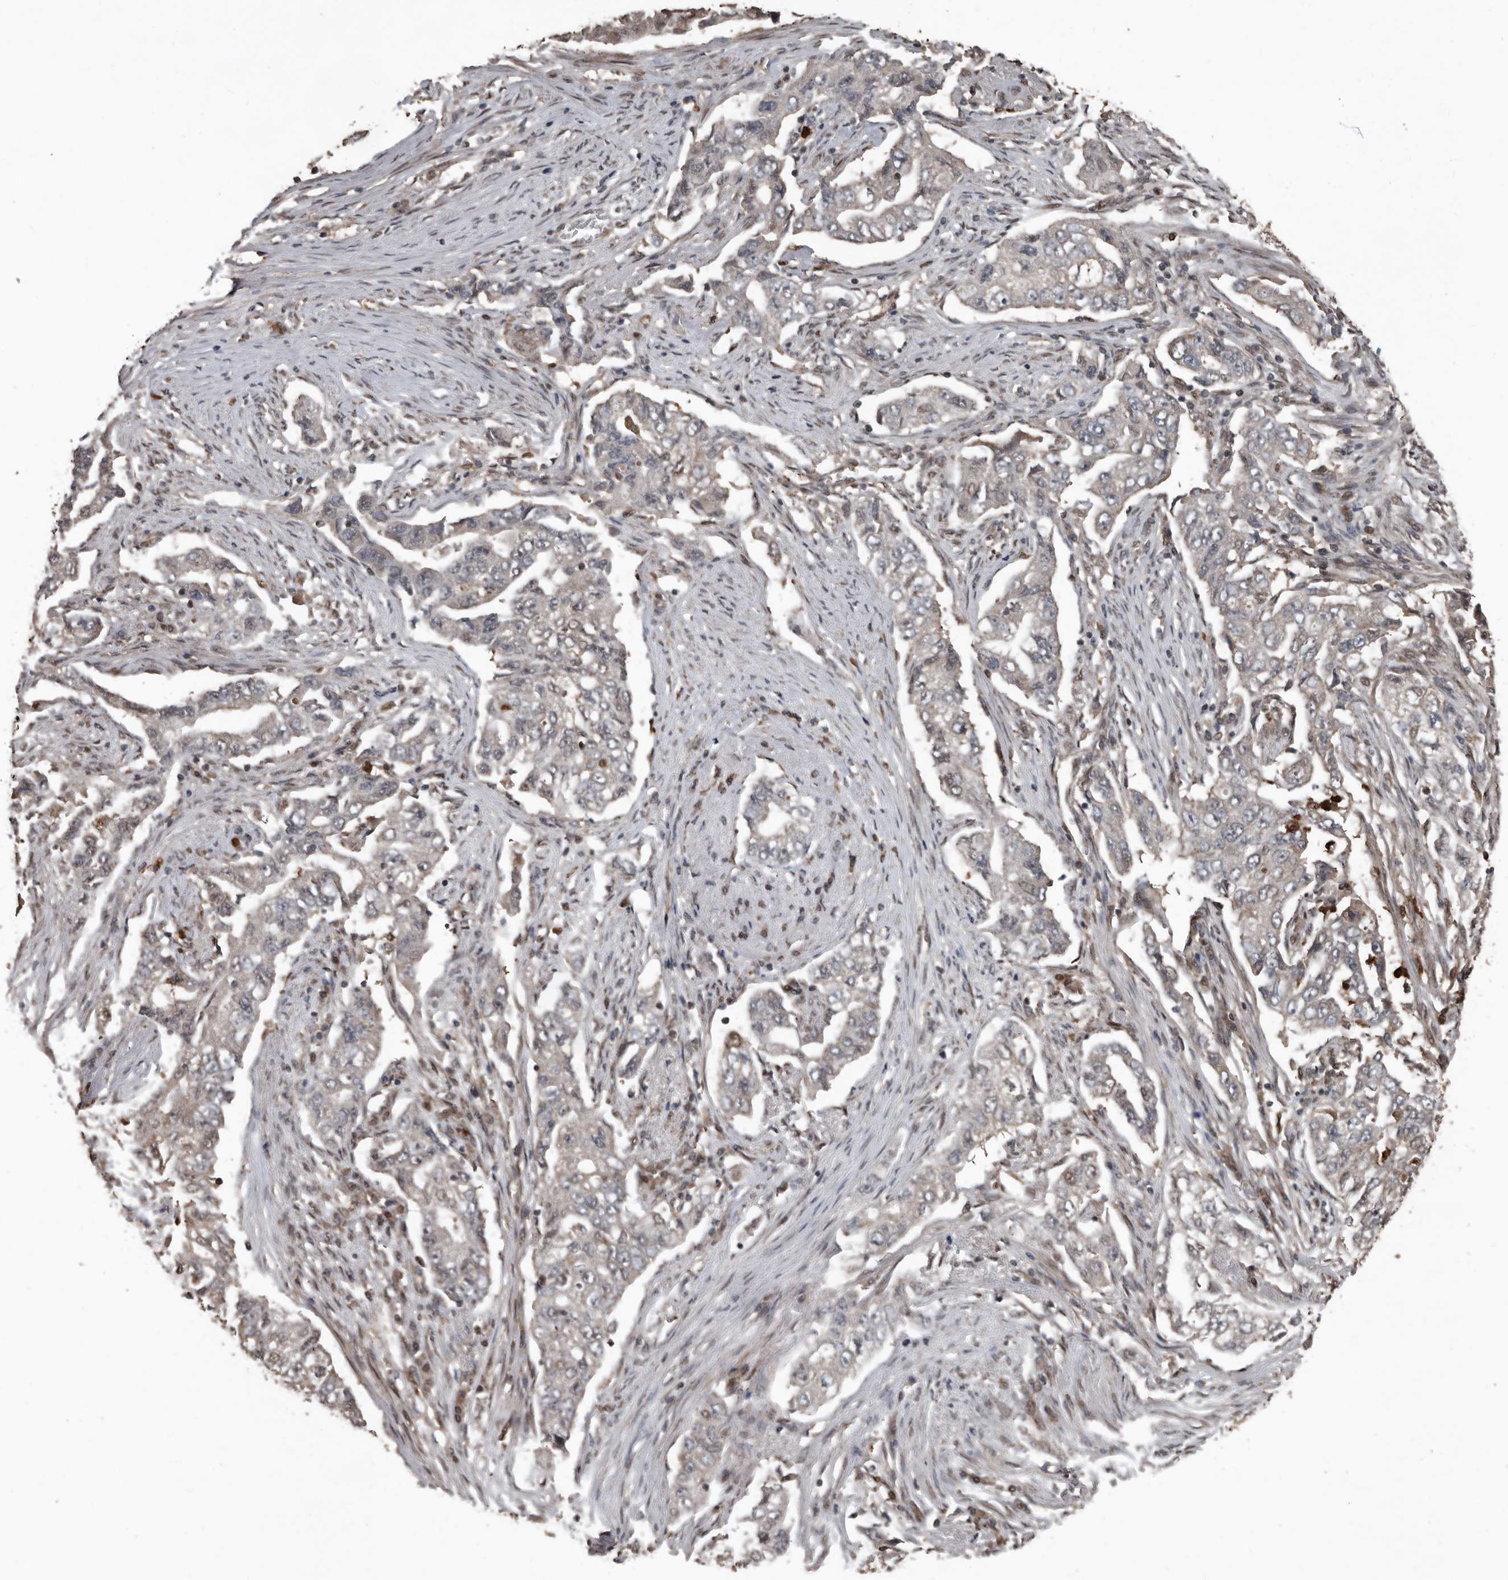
{"staining": {"intensity": "negative", "quantity": "none", "location": "none"}, "tissue": "lung cancer", "cell_type": "Tumor cells", "image_type": "cancer", "snomed": [{"axis": "morphology", "description": "Adenocarcinoma, NOS"}, {"axis": "topography", "description": "Lung"}], "caption": "Immunohistochemical staining of human lung cancer (adenocarcinoma) reveals no significant expression in tumor cells.", "gene": "FSBP", "patient": {"sex": "female", "age": 51}}